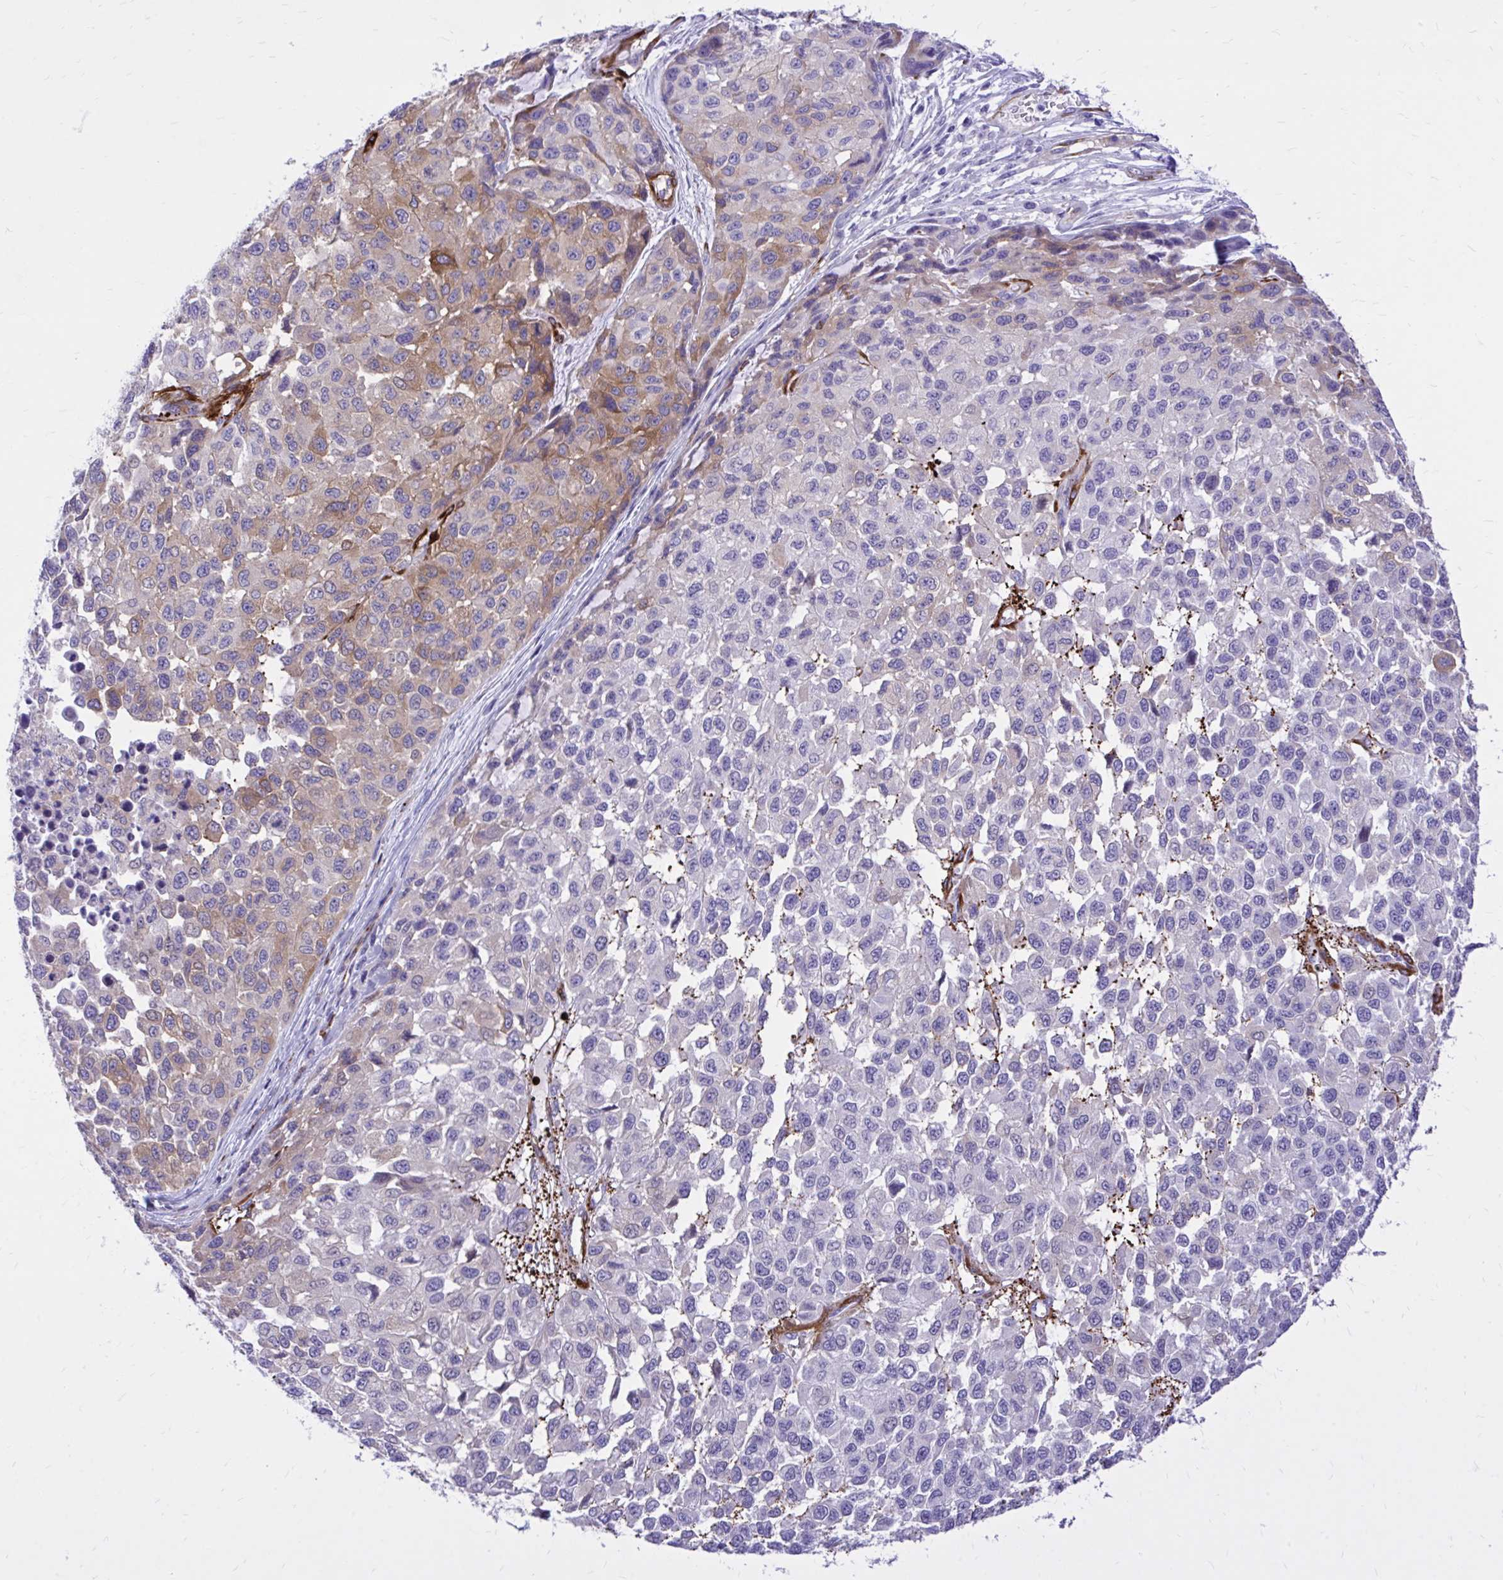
{"staining": {"intensity": "moderate", "quantity": "<25%", "location": "cytoplasmic/membranous"}, "tissue": "melanoma", "cell_type": "Tumor cells", "image_type": "cancer", "snomed": [{"axis": "morphology", "description": "Malignant melanoma, NOS"}, {"axis": "topography", "description": "Skin"}], "caption": "Immunohistochemical staining of melanoma shows low levels of moderate cytoplasmic/membranous protein staining in approximately <25% of tumor cells.", "gene": "EPB41L1", "patient": {"sex": "male", "age": 62}}